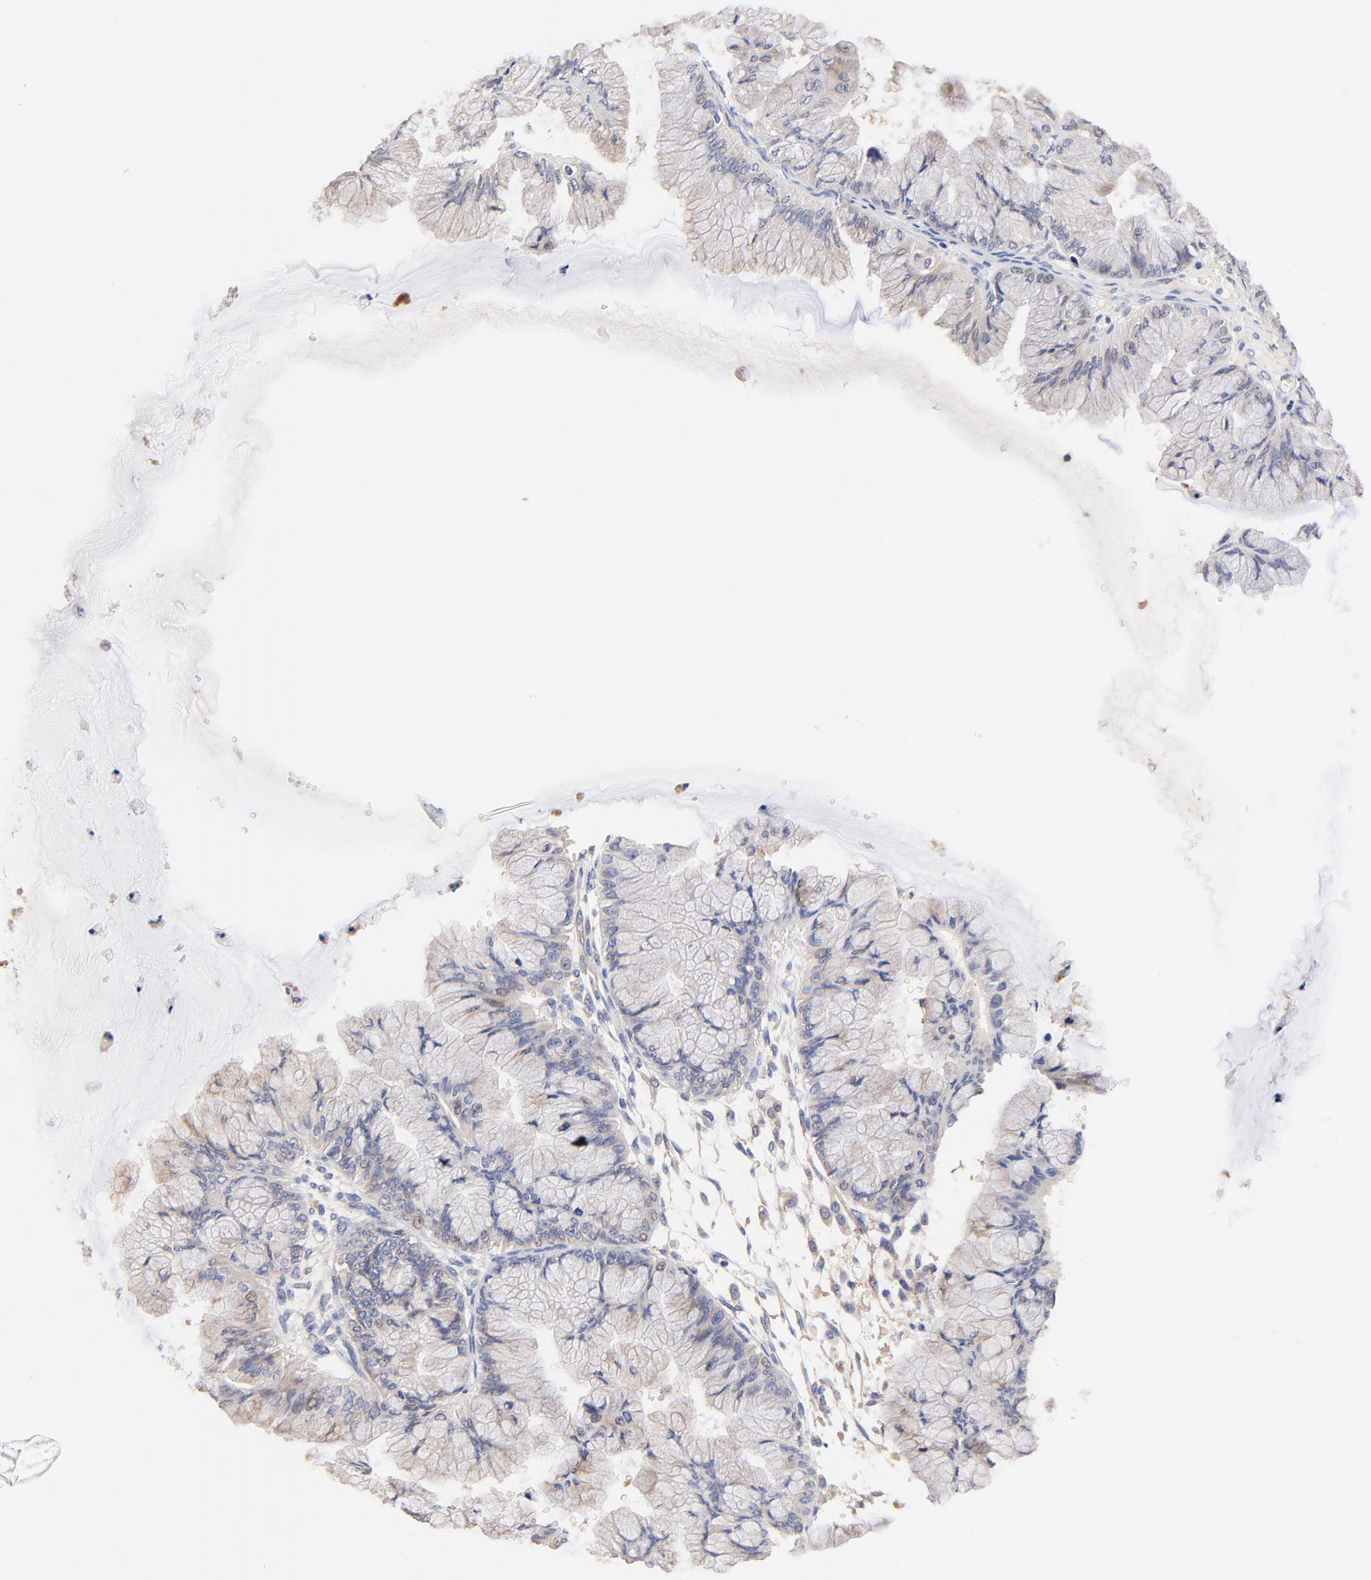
{"staining": {"intensity": "weak", "quantity": "<25%", "location": "cytoplasmic/membranous"}, "tissue": "ovarian cancer", "cell_type": "Tumor cells", "image_type": "cancer", "snomed": [{"axis": "morphology", "description": "Cystadenocarcinoma, mucinous, NOS"}, {"axis": "topography", "description": "Ovary"}], "caption": "IHC of human ovarian cancer shows no expression in tumor cells. (Stains: DAB (3,3'-diaminobenzidine) immunohistochemistry (IHC) with hematoxylin counter stain, Microscopy: brightfield microscopy at high magnification).", "gene": "PTK7", "patient": {"sex": "female", "age": 63}}